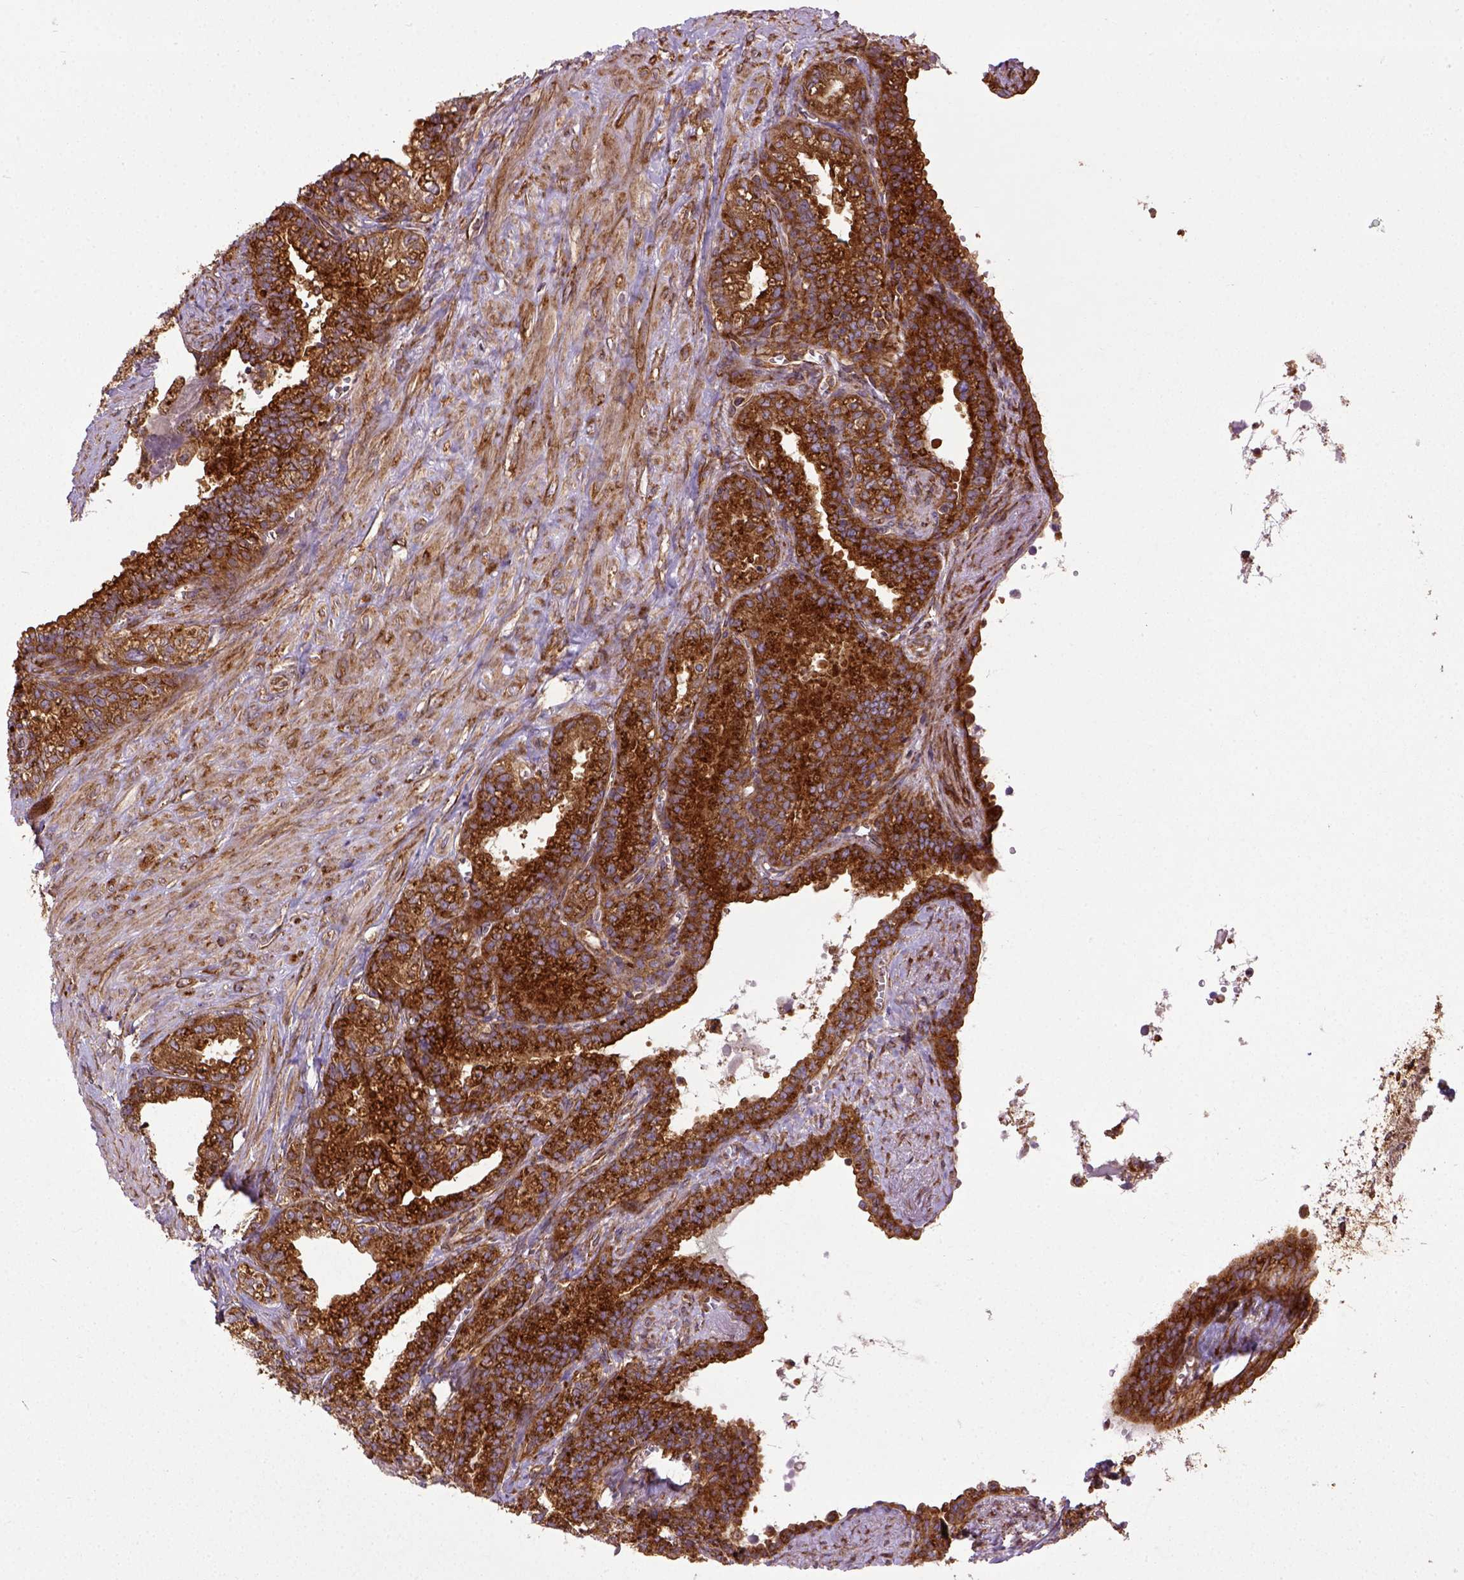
{"staining": {"intensity": "strong", "quantity": ">75%", "location": "cytoplasmic/membranous"}, "tissue": "seminal vesicle", "cell_type": "Glandular cells", "image_type": "normal", "snomed": [{"axis": "morphology", "description": "Normal tissue, NOS"}, {"axis": "morphology", "description": "Urothelial carcinoma, NOS"}, {"axis": "topography", "description": "Urinary bladder"}, {"axis": "topography", "description": "Seminal veicle"}], "caption": "Approximately >75% of glandular cells in benign seminal vesicle display strong cytoplasmic/membranous protein staining as visualized by brown immunohistochemical staining.", "gene": "CAPRIN1", "patient": {"sex": "male", "age": 76}}